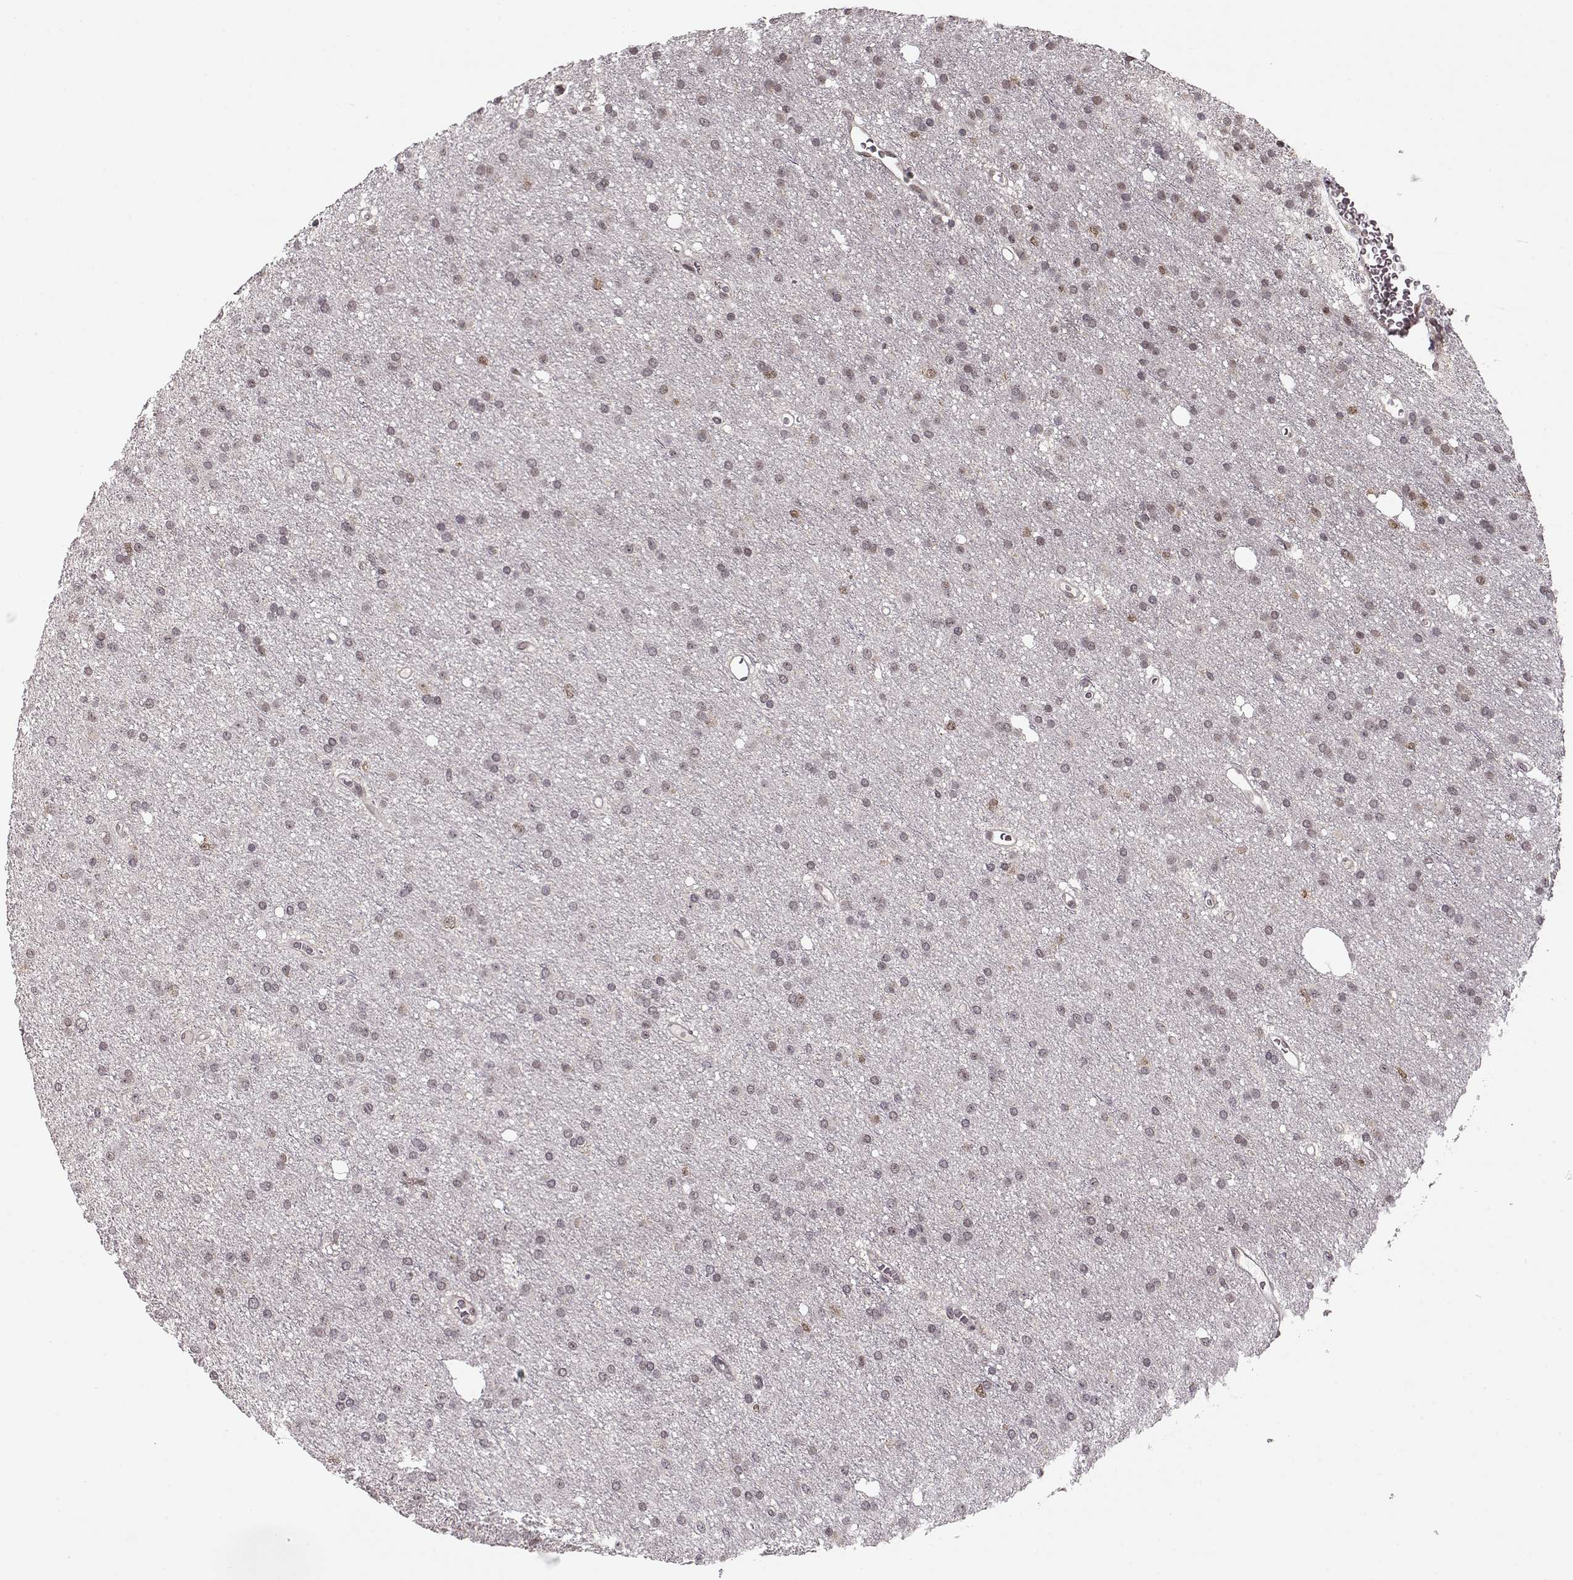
{"staining": {"intensity": "weak", "quantity": "<25%", "location": "nuclear"}, "tissue": "glioma", "cell_type": "Tumor cells", "image_type": "cancer", "snomed": [{"axis": "morphology", "description": "Glioma, malignant, Low grade"}, {"axis": "topography", "description": "Brain"}], "caption": "Tumor cells show no significant protein staining in glioma.", "gene": "RAI1", "patient": {"sex": "male", "age": 27}}